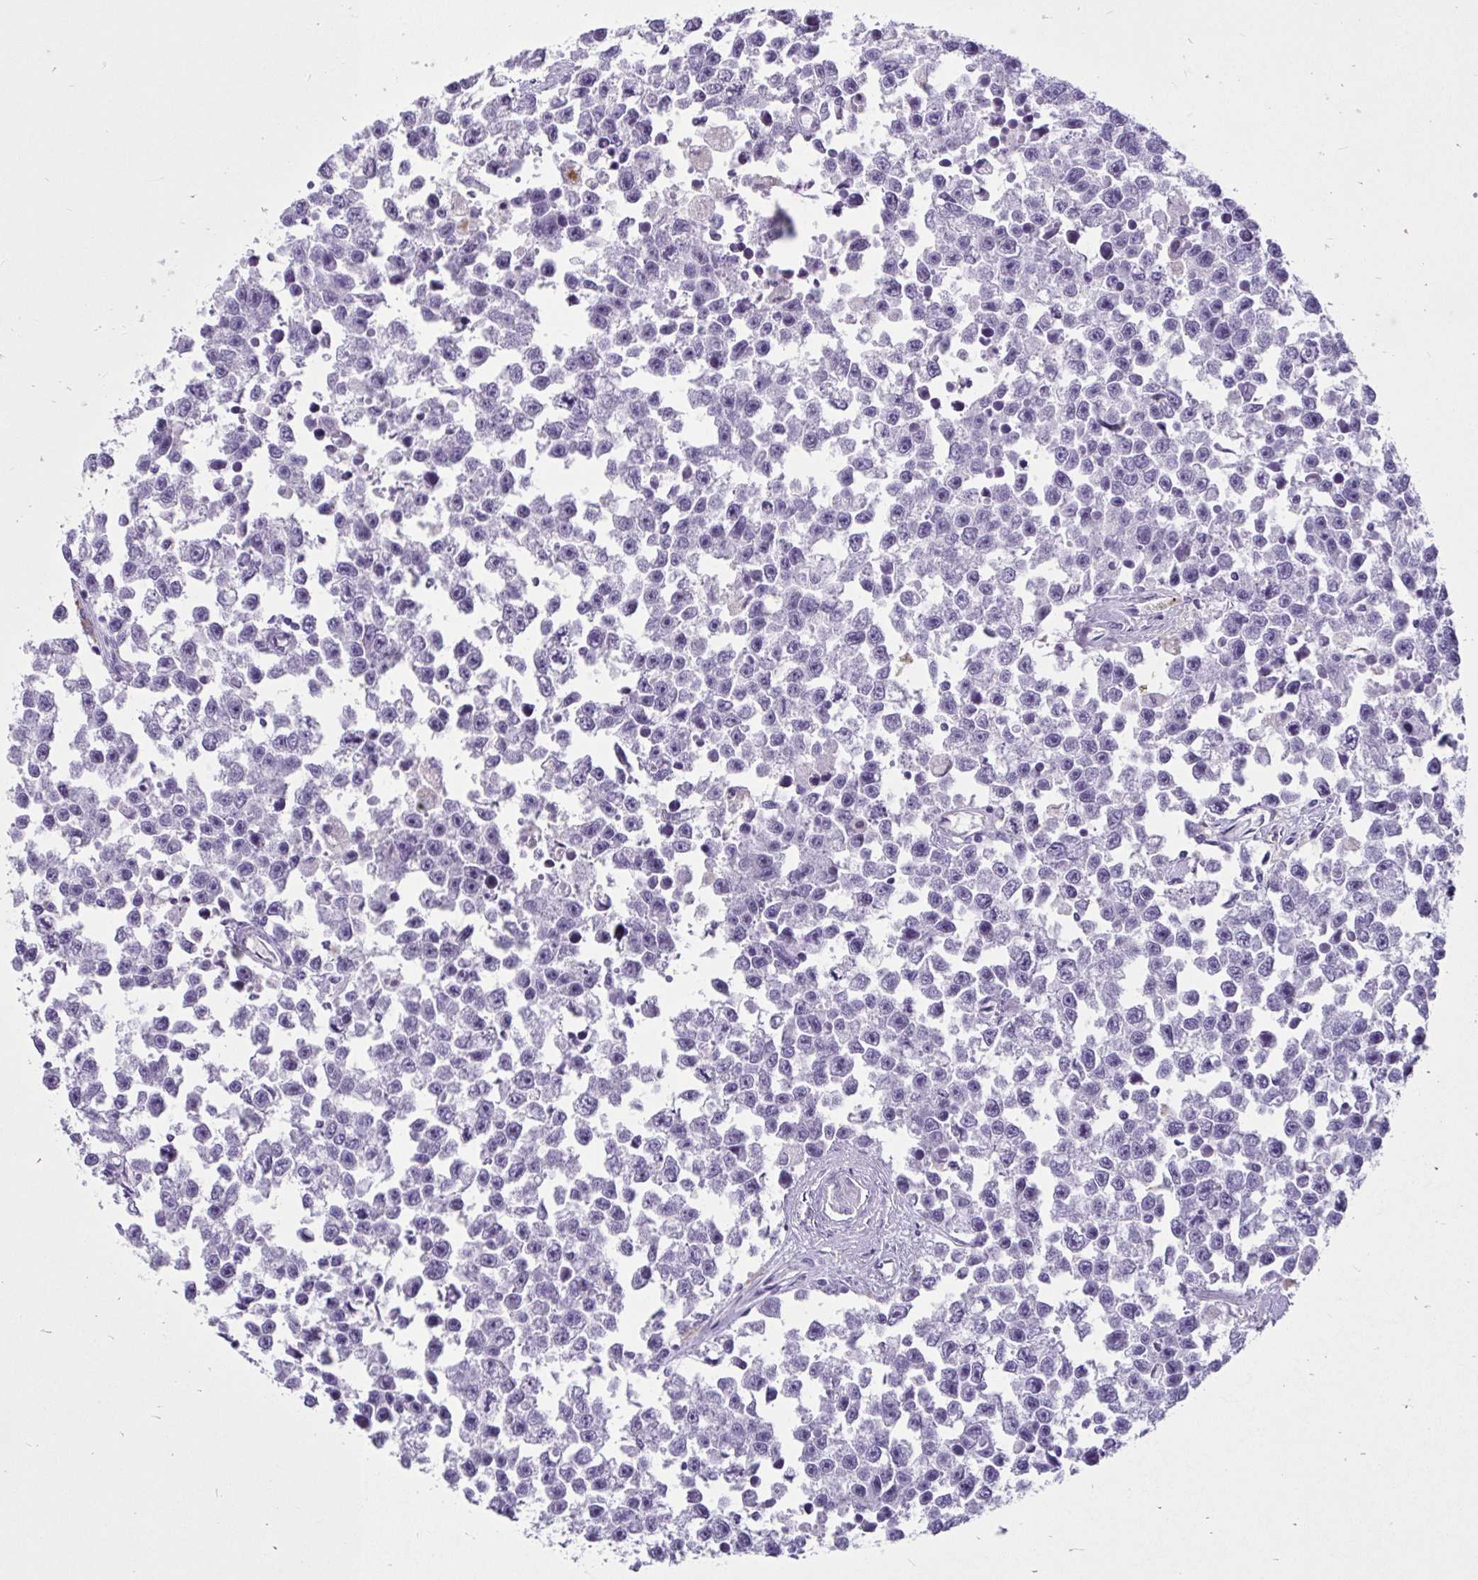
{"staining": {"intensity": "negative", "quantity": "none", "location": "none"}, "tissue": "testis cancer", "cell_type": "Tumor cells", "image_type": "cancer", "snomed": [{"axis": "morphology", "description": "Seminoma, NOS"}, {"axis": "topography", "description": "Testis"}], "caption": "Immunohistochemistry (IHC) micrograph of human seminoma (testis) stained for a protein (brown), which displays no positivity in tumor cells.", "gene": "CTSZ", "patient": {"sex": "male", "age": 26}}